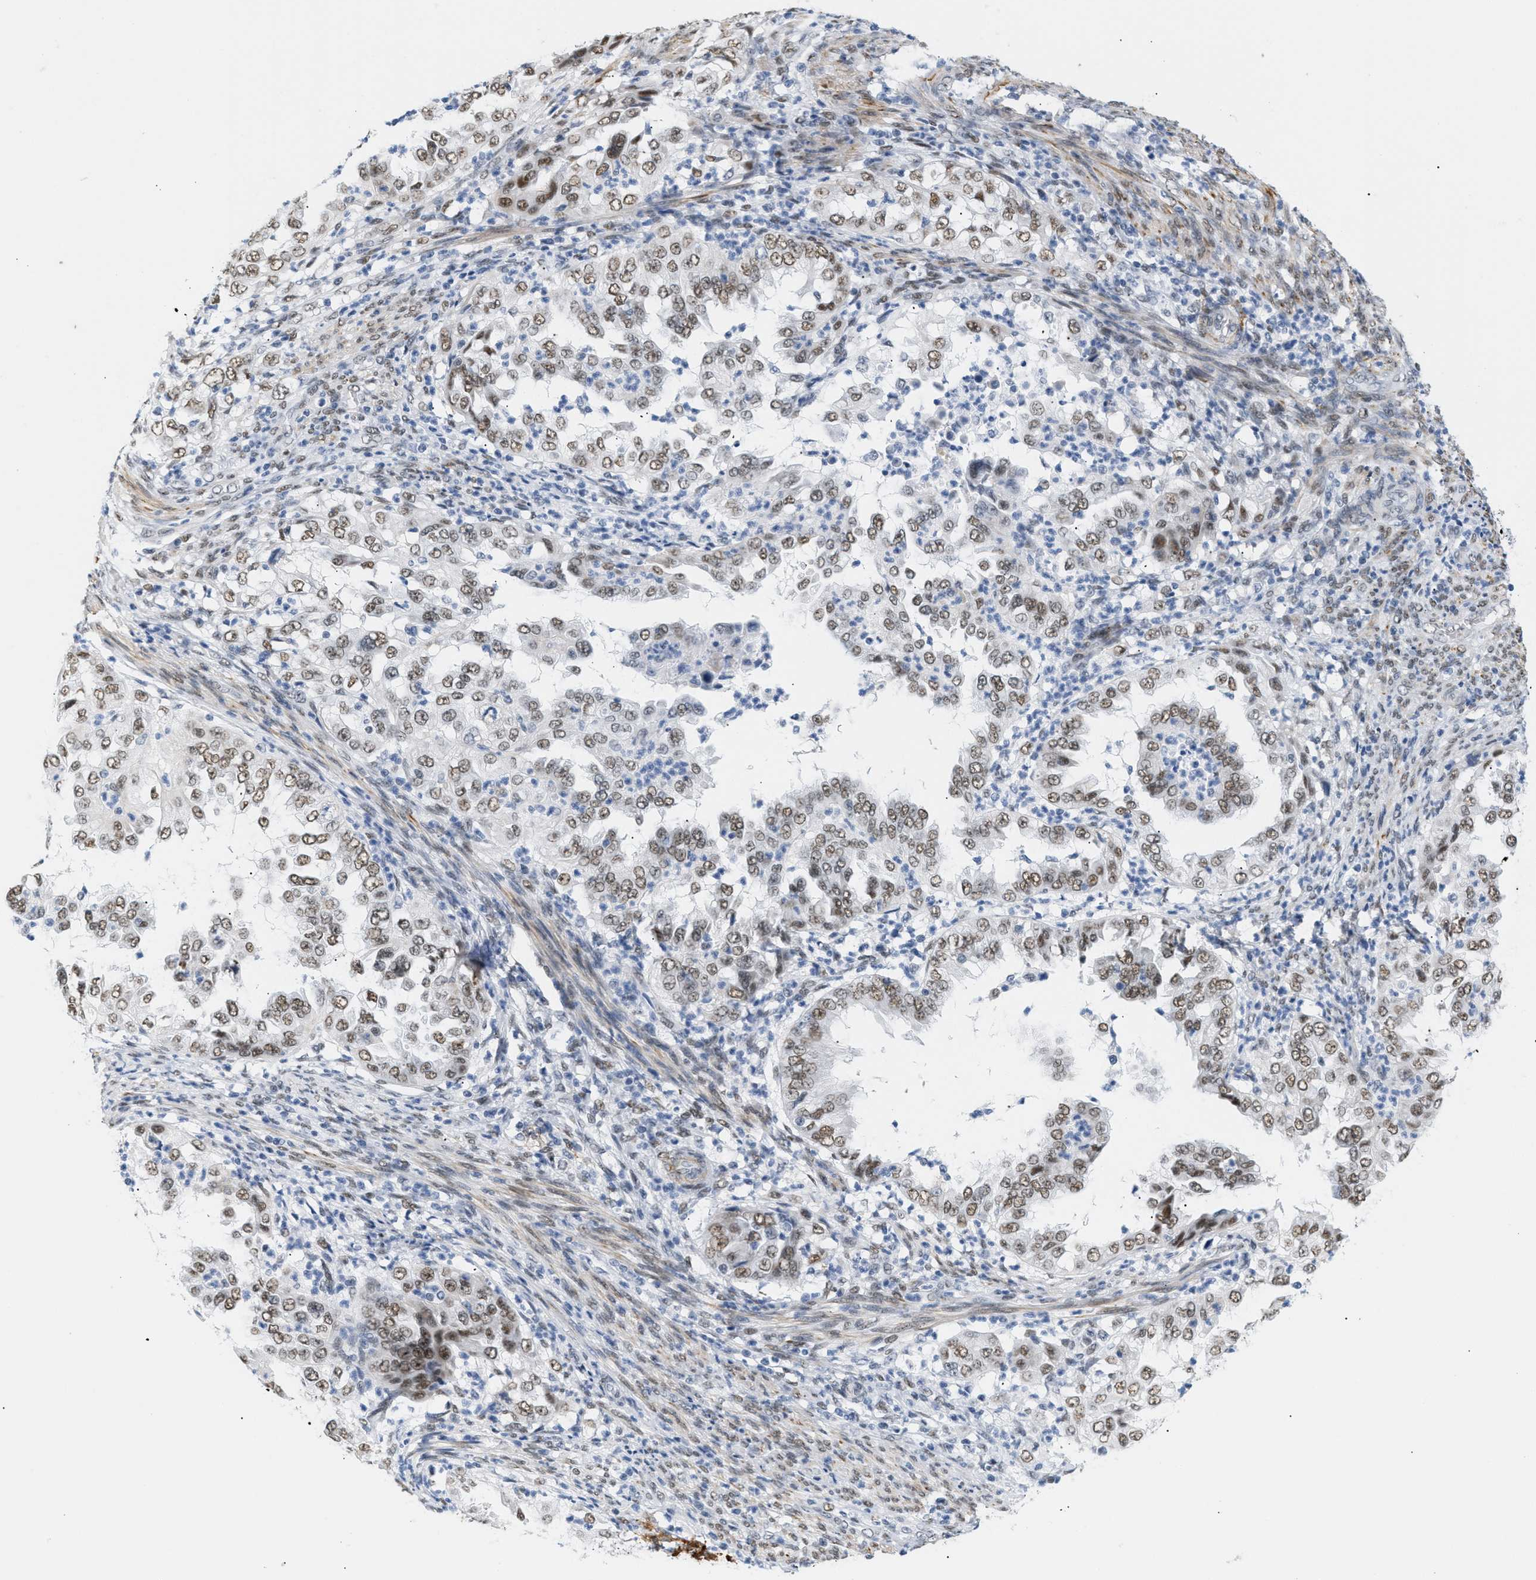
{"staining": {"intensity": "moderate", "quantity": ">75%", "location": "nuclear"}, "tissue": "endometrial cancer", "cell_type": "Tumor cells", "image_type": "cancer", "snomed": [{"axis": "morphology", "description": "Adenocarcinoma, NOS"}, {"axis": "topography", "description": "Endometrium"}], "caption": "Tumor cells show medium levels of moderate nuclear staining in approximately >75% of cells in endometrial adenocarcinoma.", "gene": "ELN", "patient": {"sex": "female", "age": 85}}